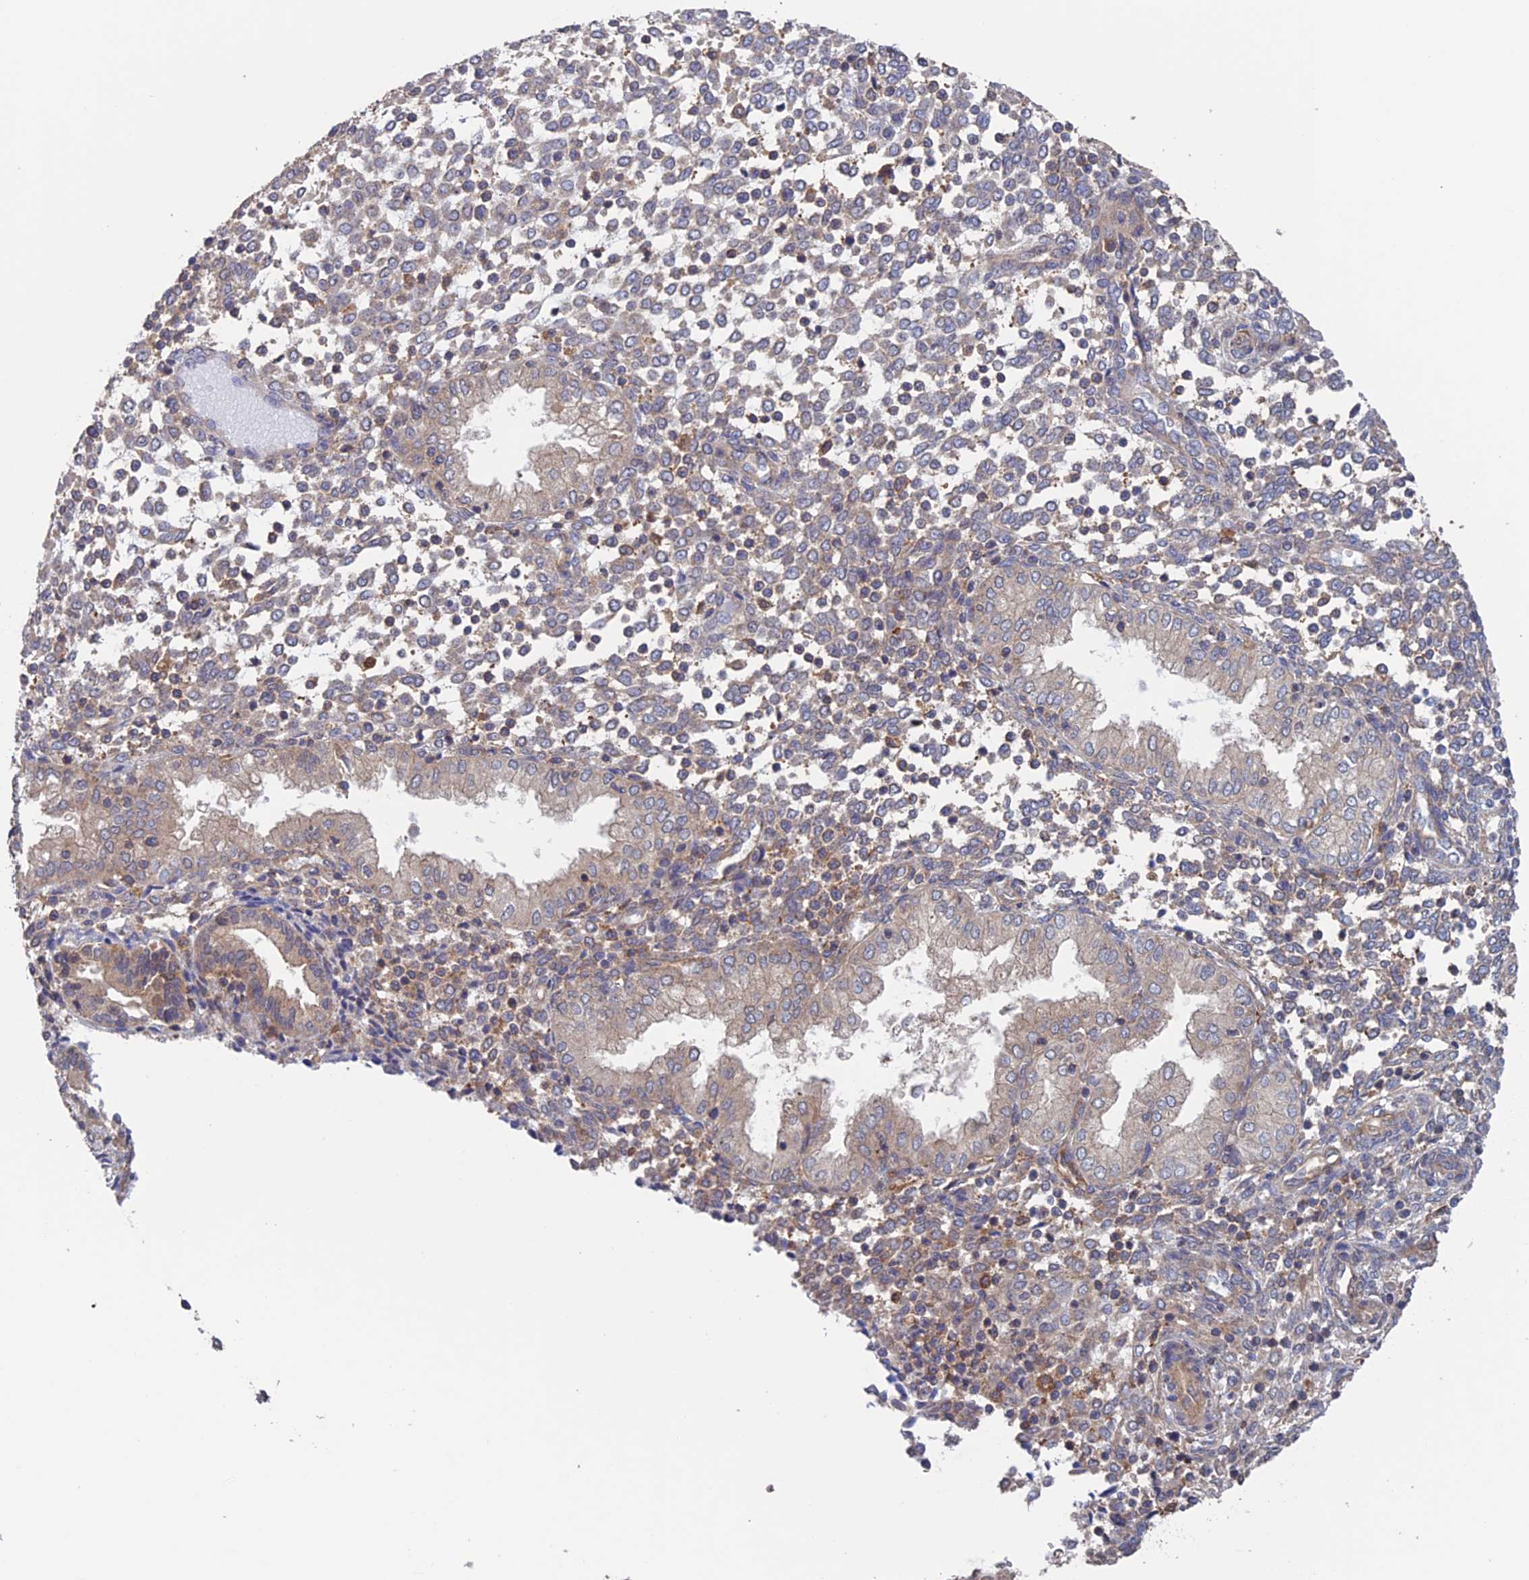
{"staining": {"intensity": "weak", "quantity": "<25%", "location": "cytoplasmic/membranous"}, "tissue": "endometrium", "cell_type": "Cells in endometrial stroma", "image_type": "normal", "snomed": [{"axis": "morphology", "description": "Normal tissue, NOS"}, {"axis": "topography", "description": "Endometrium"}], "caption": "DAB (3,3'-diaminobenzidine) immunohistochemical staining of normal endometrium shows no significant staining in cells in endometrial stroma.", "gene": "NUDT16L1", "patient": {"sex": "female", "age": 53}}